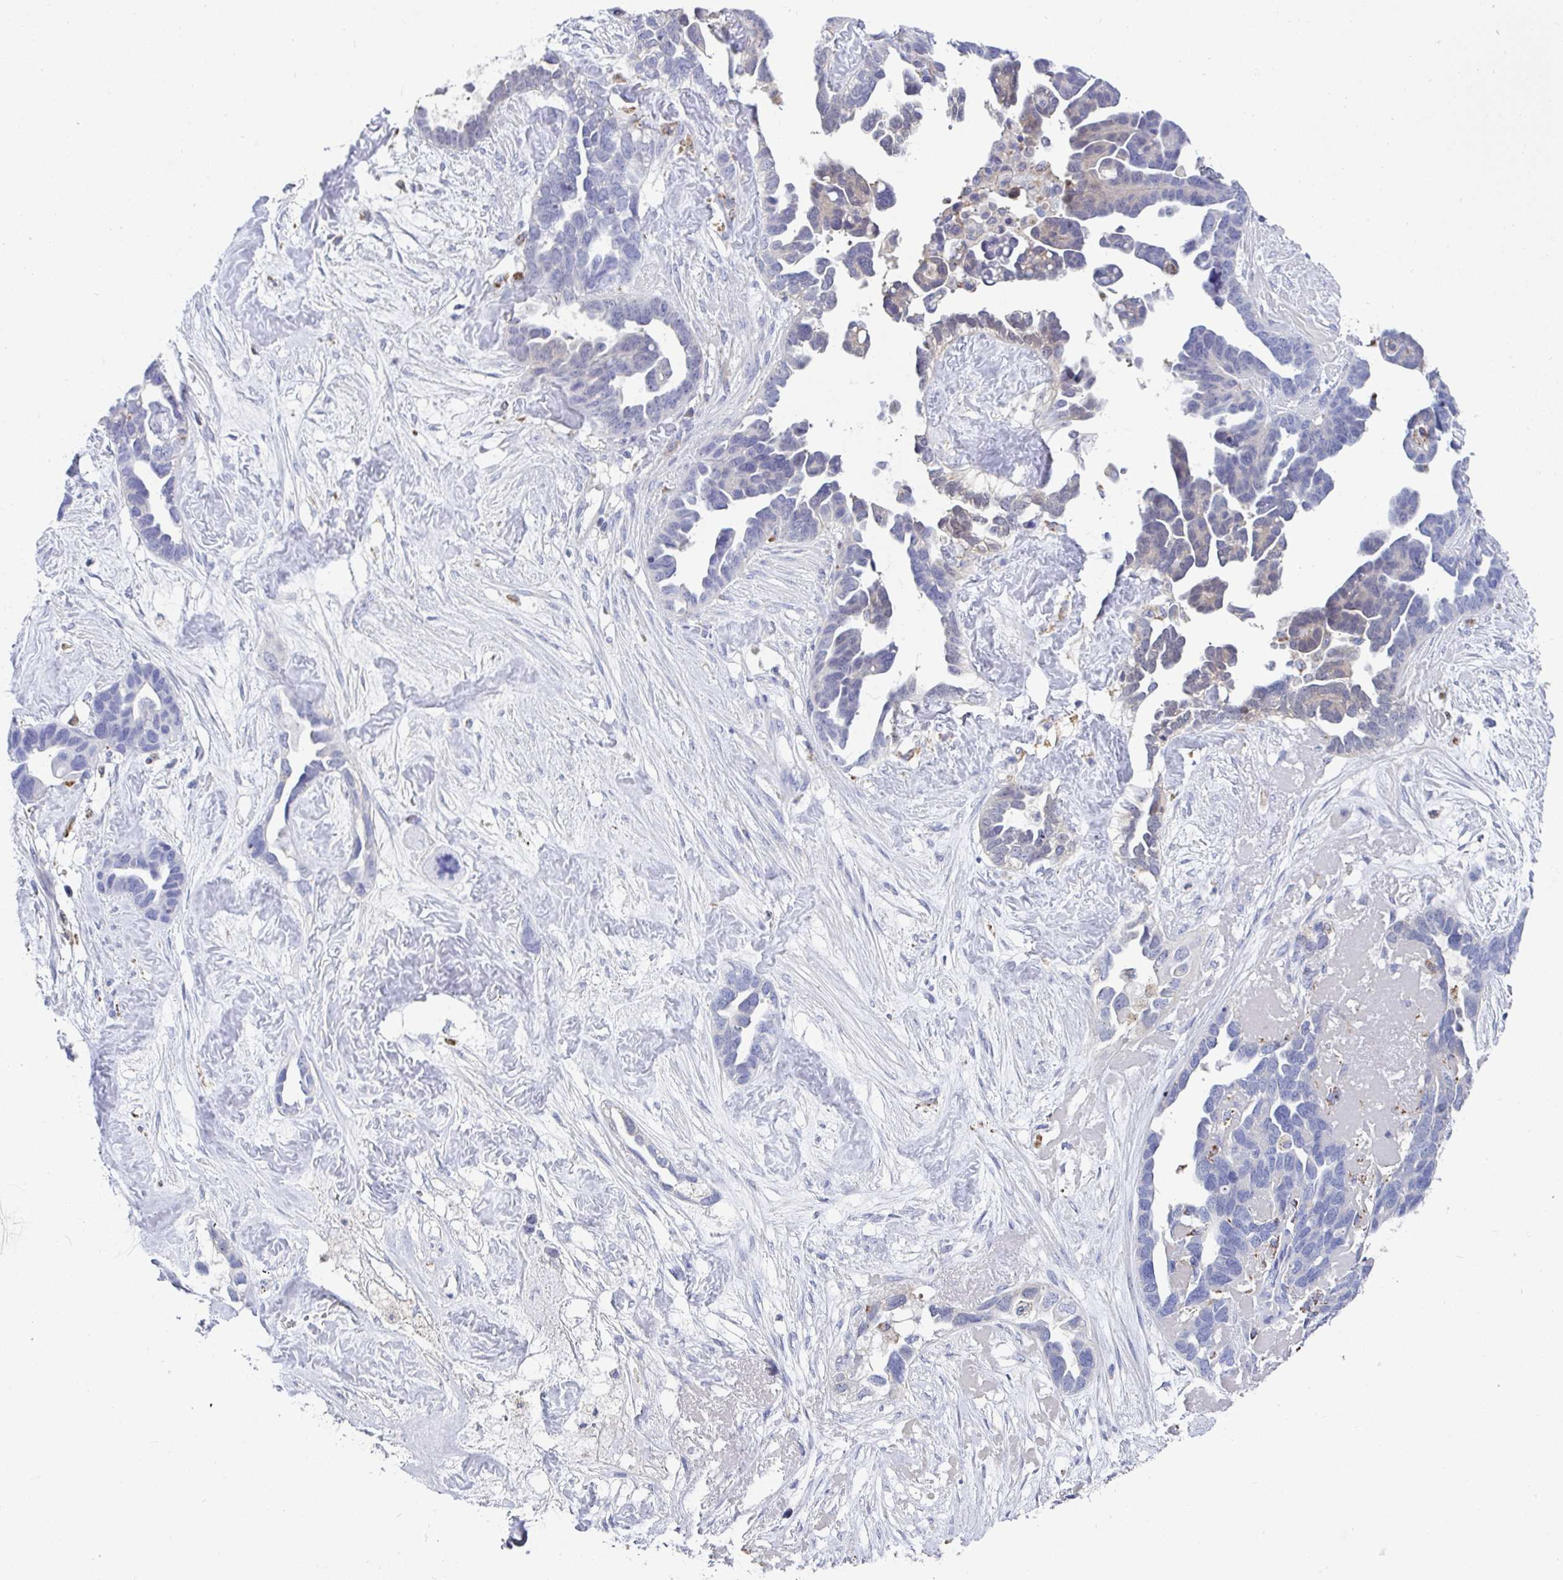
{"staining": {"intensity": "negative", "quantity": "none", "location": "none"}, "tissue": "ovarian cancer", "cell_type": "Tumor cells", "image_type": "cancer", "snomed": [{"axis": "morphology", "description": "Cystadenocarcinoma, serous, NOS"}, {"axis": "topography", "description": "Ovary"}], "caption": "High magnification brightfield microscopy of ovarian cancer (serous cystadenocarcinoma) stained with DAB (3,3'-diaminobenzidine) (brown) and counterstained with hematoxylin (blue): tumor cells show no significant staining.", "gene": "MGAM2", "patient": {"sex": "female", "age": 54}}